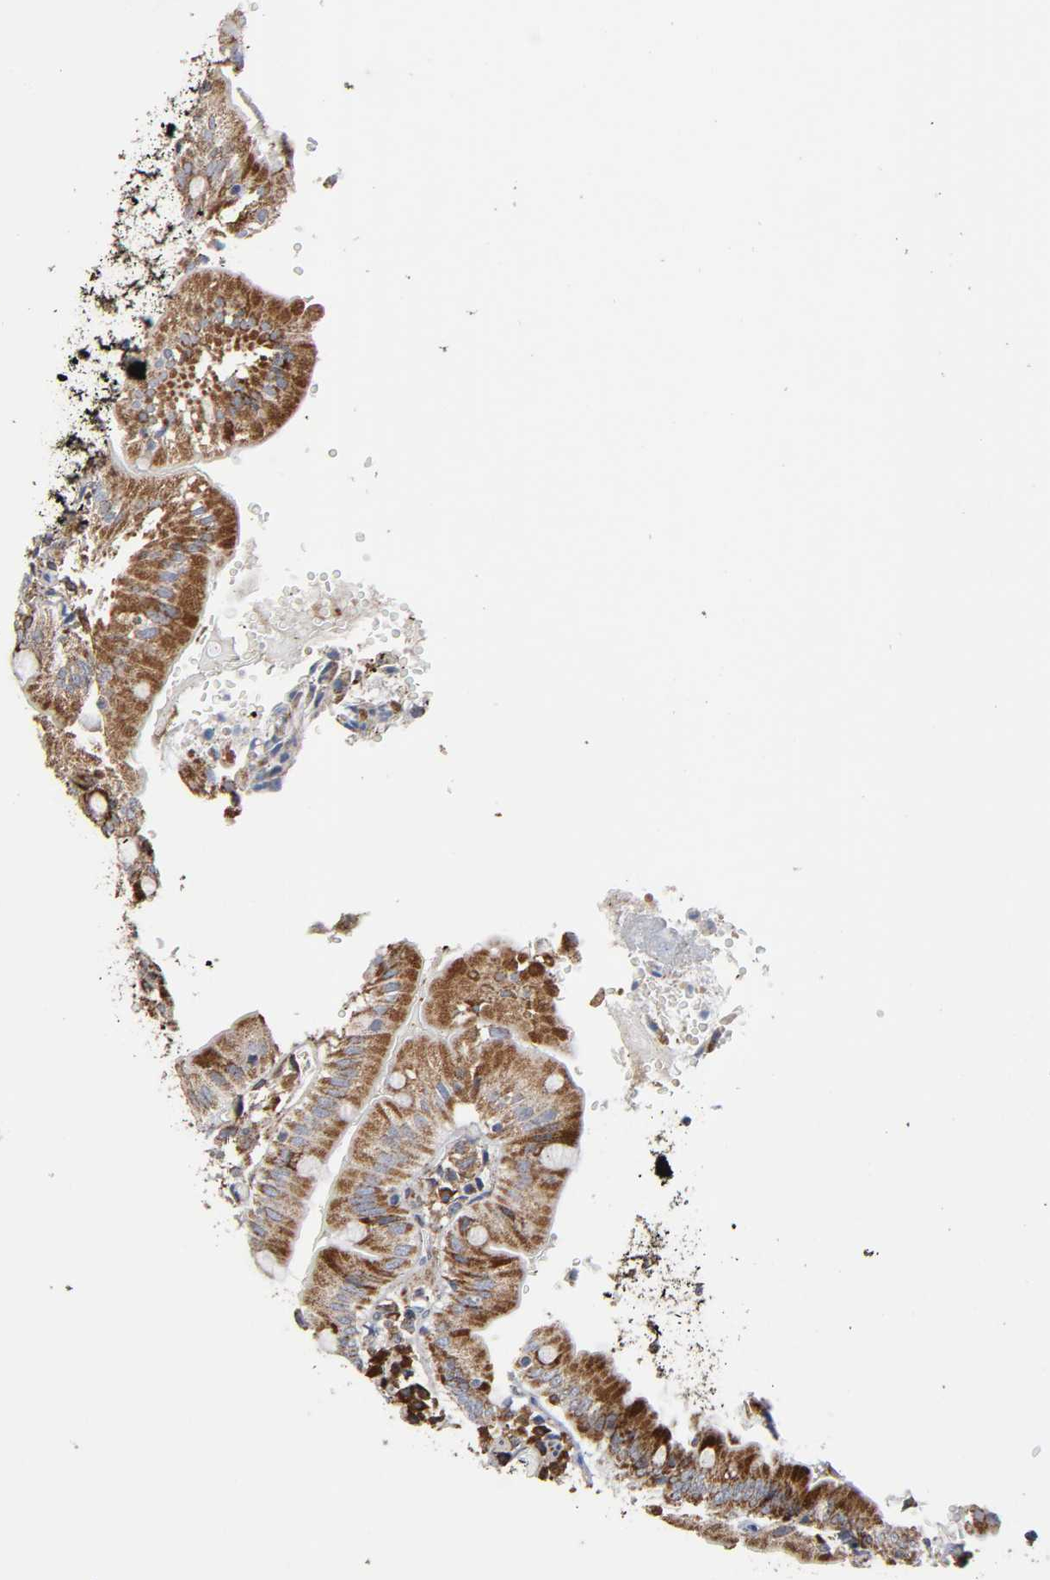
{"staining": {"intensity": "moderate", "quantity": ">75%", "location": "cytoplasmic/membranous"}, "tissue": "small intestine", "cell_type": "Glandular cells", "image_type": "normal", "snomed": [{"axis": "morphology", "description": "Normal tissue, NOS"}, {"axis": "topography", "description": "Small intestine"}], "caption": "A brown stain highlights moderate cytoplasmic/membranous staining of a protein in glandular cells of benign small intestine. (brown staining indicates protein expression, while blue staining denotes nuclei).", "gene": "MAP3K1", "patient": {"sex": "male", "age": 71}}